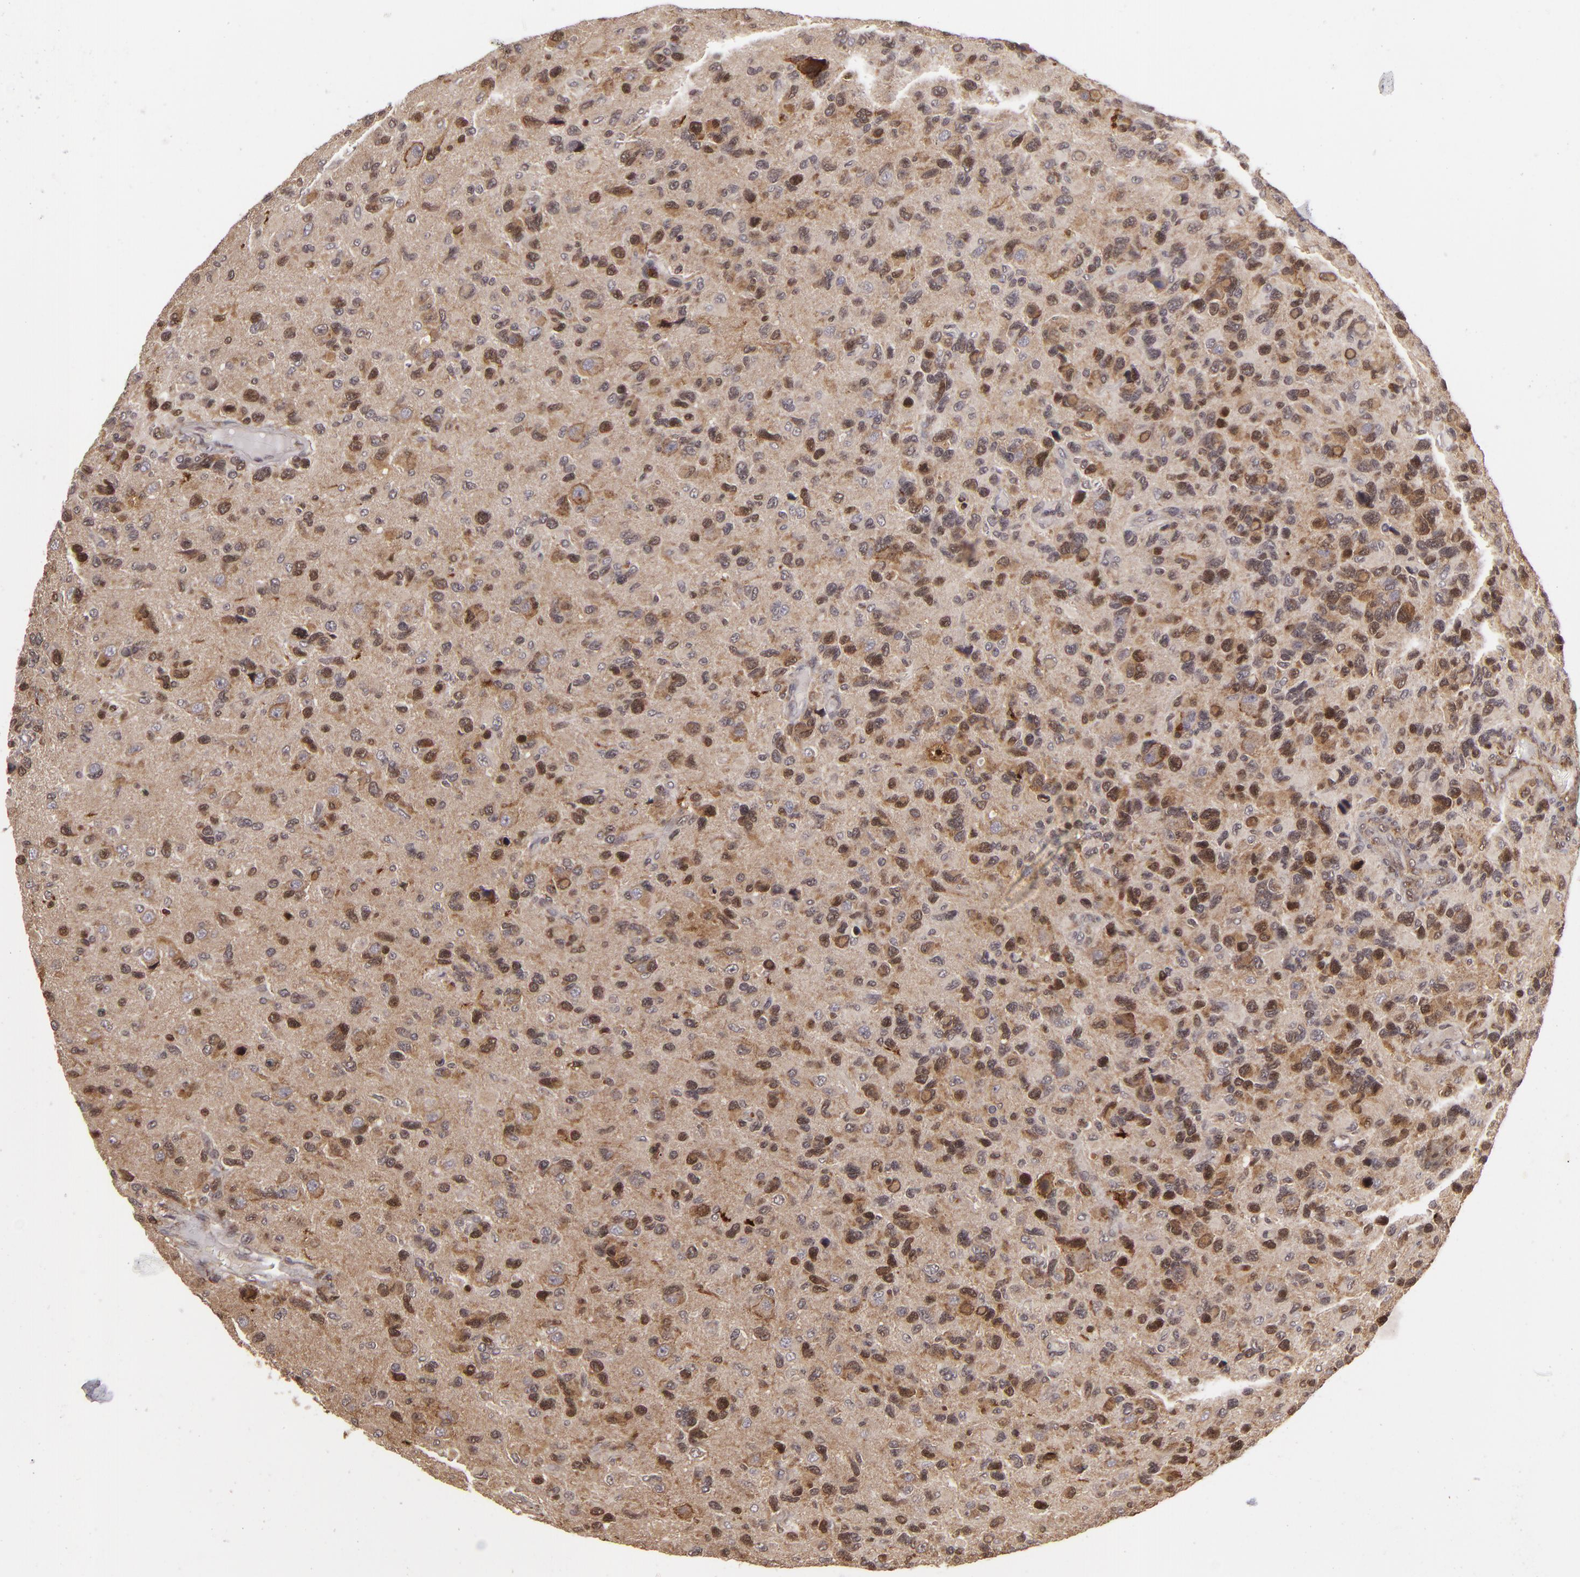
{"staining": {"intensity": "strong", "quantity": ">75%", "location": "cytoplasmic/membranous,nuclear"}, "tissue": "glioma", "cell_type": "Tumor cells", "image_type": "cancer", "snomed": [{"axis": "morphology", "description": "Glioma, malignant, High grade"}, {"axis": "topography", "description": "Brain"}], "caption": "About >75% of tumor cells in malignant high-grade glioma exhibit strong cytoplasmic/membranous and nuclear protein expression as visualized by brown immunohistochemical staining.", "gene": "ZBTB33", "patient": {"sex": "male", "age": 77}}